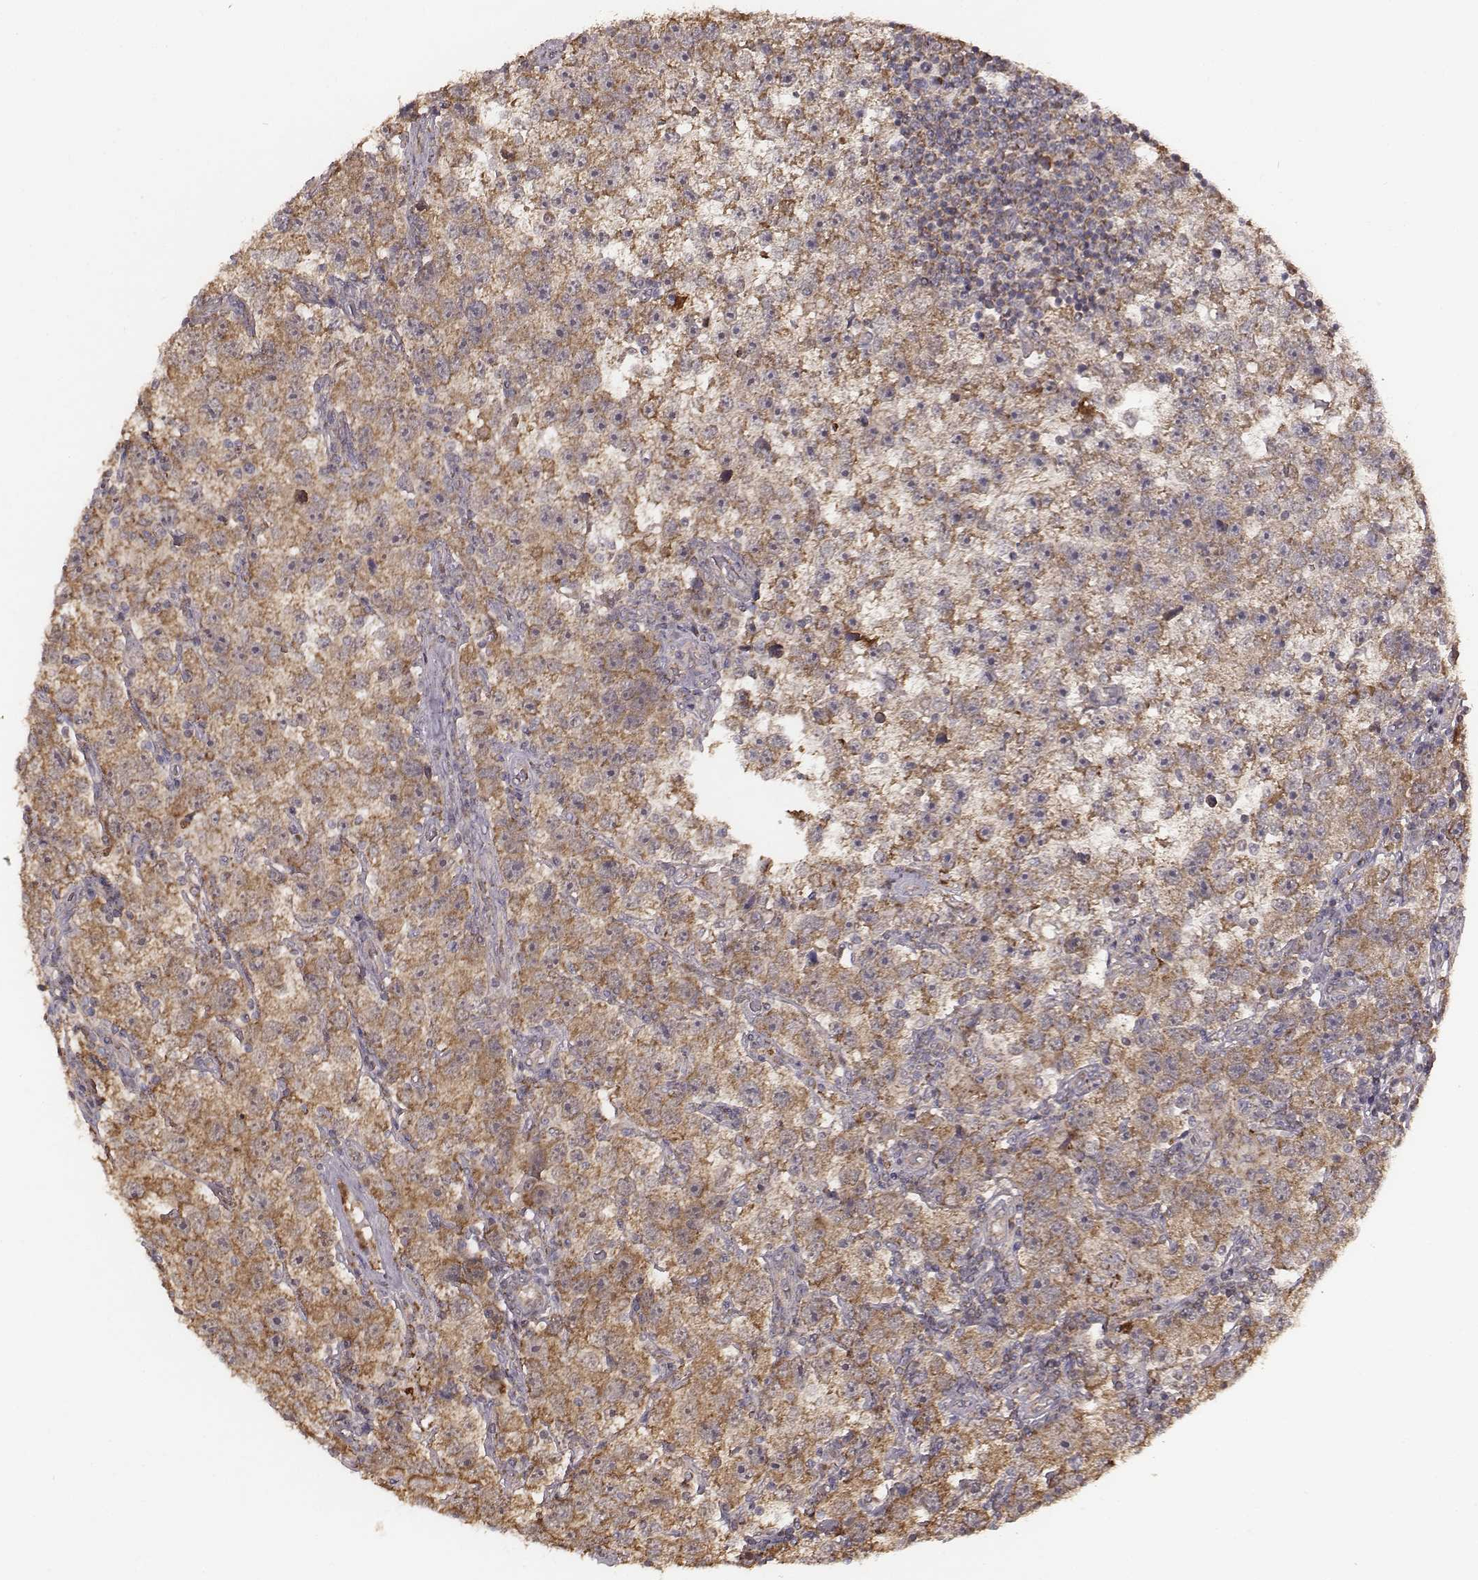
{"staining": {"intensity": "moderate", "quantity": ">75%", "location": "cytoplasmic/membranous"}, "tissue": "testis cancer", "cell_type": "Tumor cells", "image_type": "cancer", "snomed": [{"axis": "morphology", "description": "Seminoma, NOS"}, {"axis": "topography", "description": "Testis"}], "caption": "Protein analysis of testis cancer (seminoma) tissue shows moderate cytoplasmic/membranous expression in approximately >75% of tumor cells.", "gene": "PDCD2L", "patient": {"sex": "male", "age": 26}}